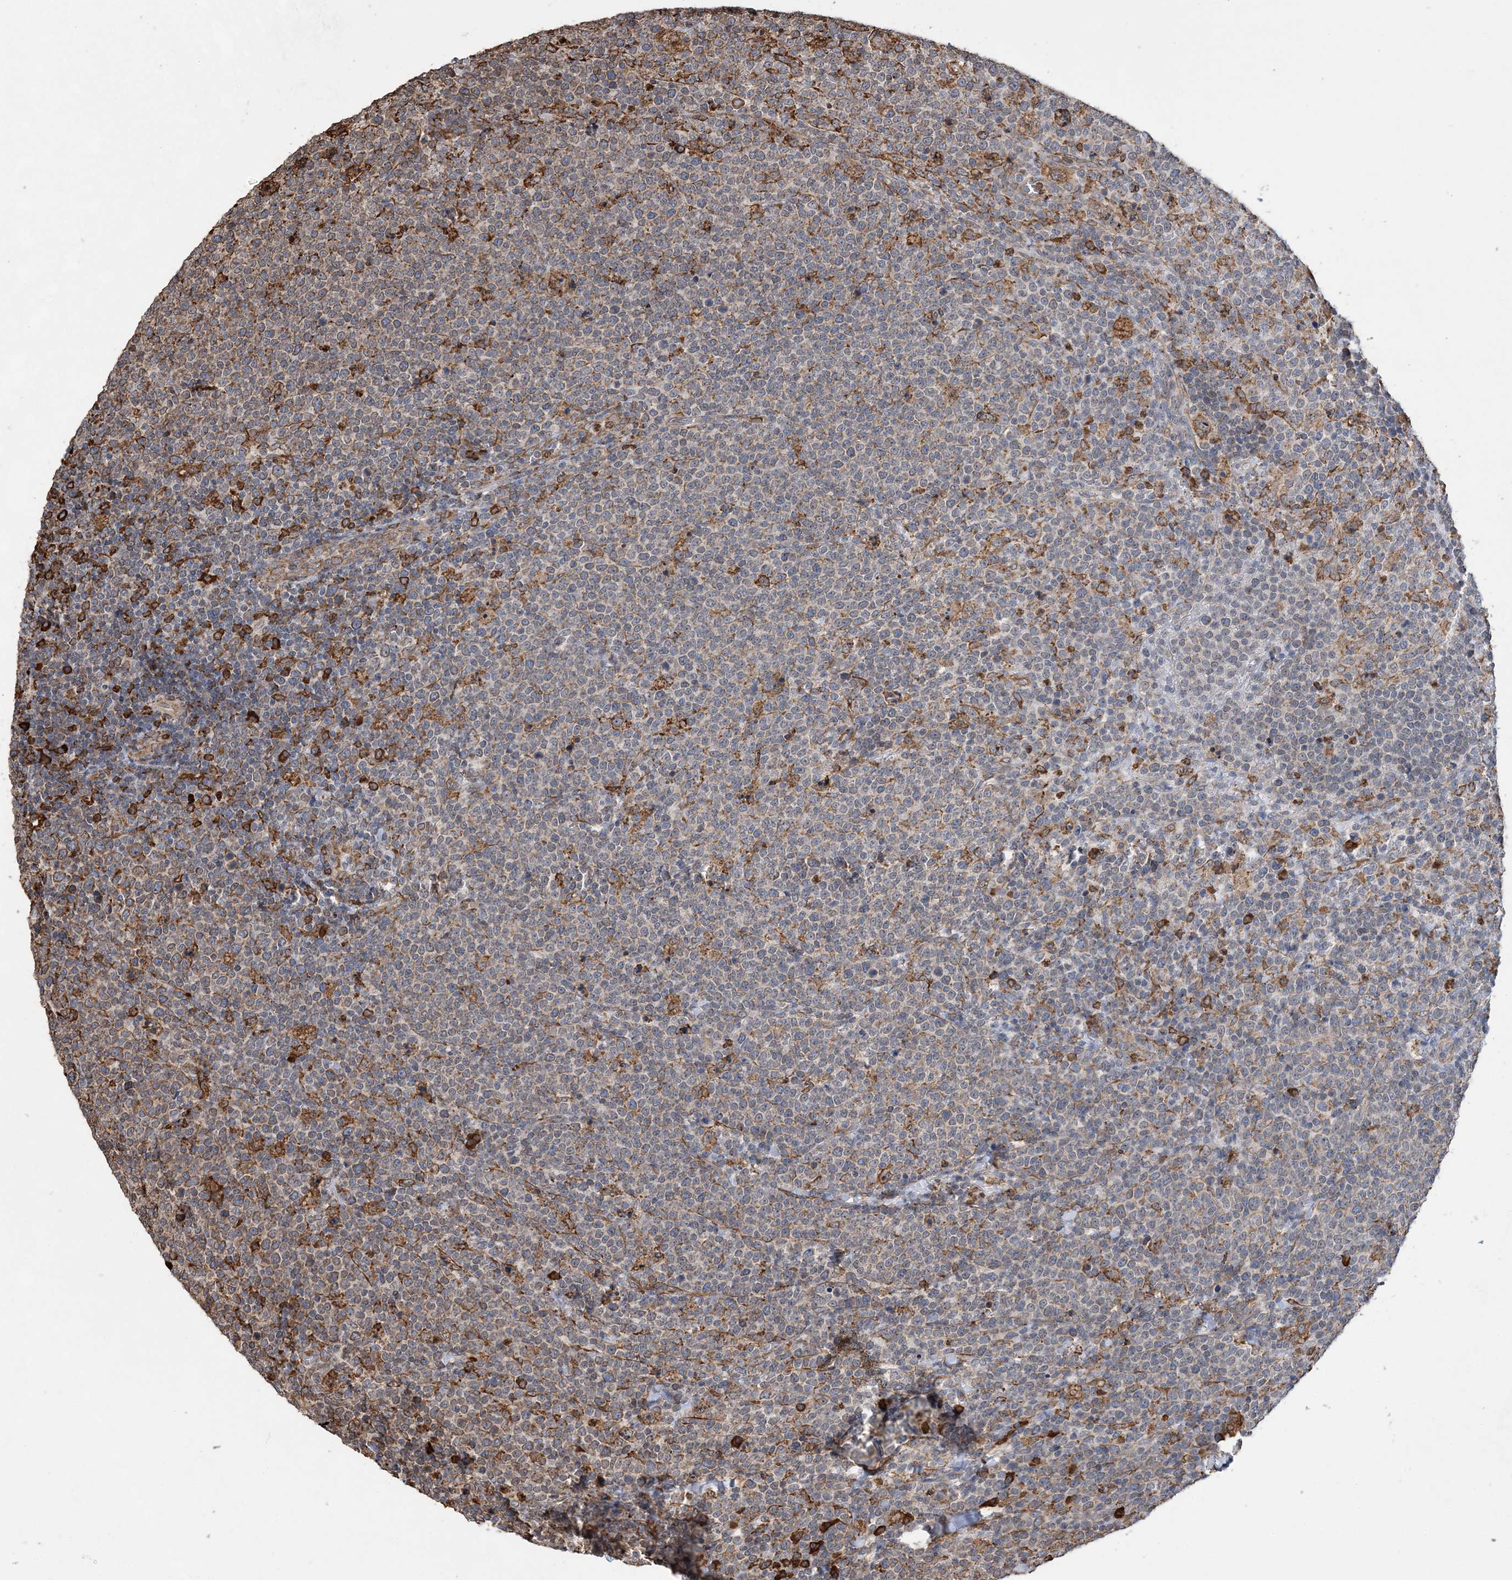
{"staining": {"intensity": "moderate", "quantity": "<25%", "location": "cytoplasmic/membranous"}, "tissue": "lymphoma", "cell_type": "Tumor cells", "image_type": "cancer", "snomed": [{"axis": "morphology", "description": "Malignant lymphoma, non-Hodgkin's type, High grade"}, {"axis": "topography", "description": "Lymph node"}], "caption": "Tumor cells display low levels of moderate cytoplasmic/membranous expression in about <25% of cells in human lymphoma.", "gene": "WDR12", "patient": {"sex": "male", "age": 61}}